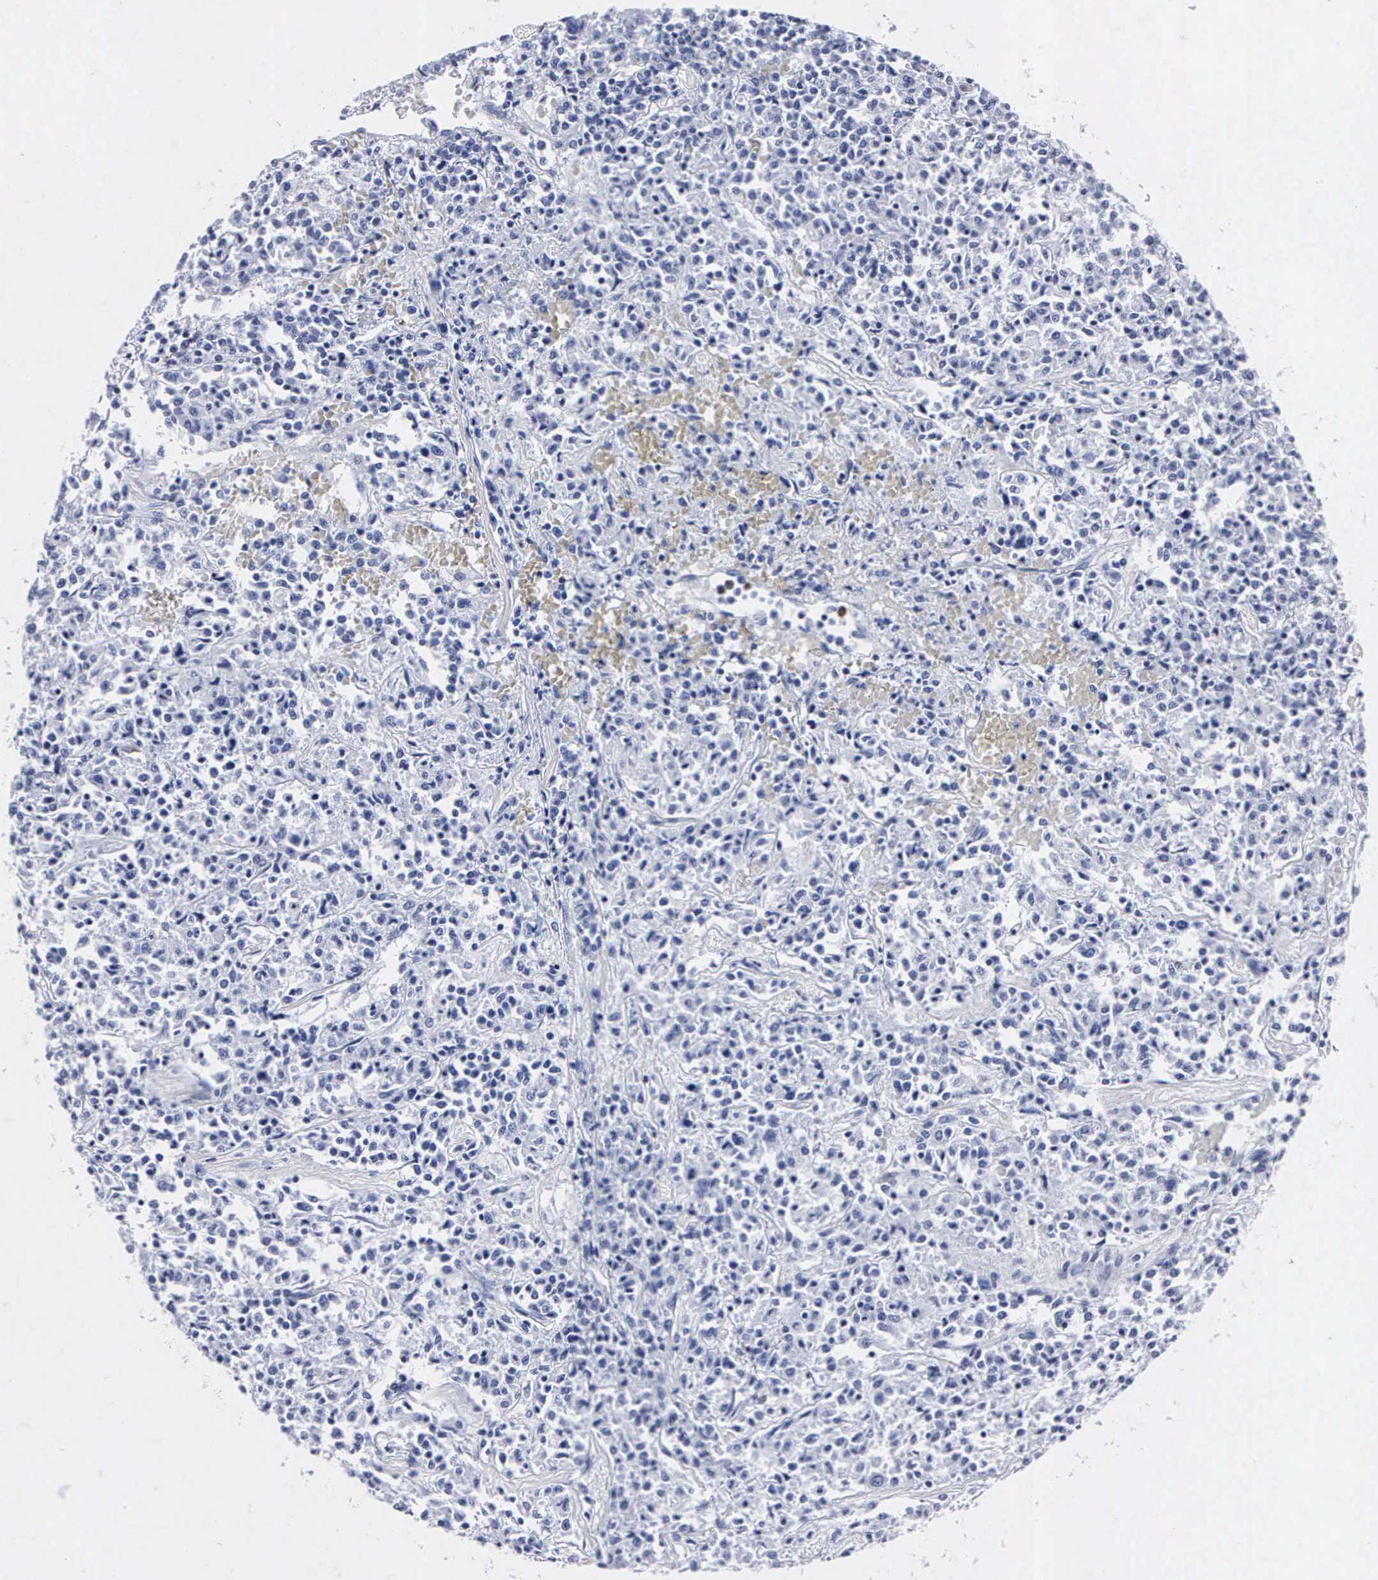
{"staining": {"intensity": "negative", "quantity": "none", "location": "none"}, "tissue": "lymphoma", "cell_type": "Tumor cells", "image_type": "cancer", "snomed": [{"axis": "morphology", "description": "Malignant lymphoma, non-Hodgkin's type, Low grade"}, {"axis": "topography", "description": "Small intestine"}], "caption": "Tumor cells are negative for brown protein staining in low-grade malignant lymphoma, non-Hodgkin's type.", "gene": "ENO2", "patient": {"sex": "female", "age": 59}}